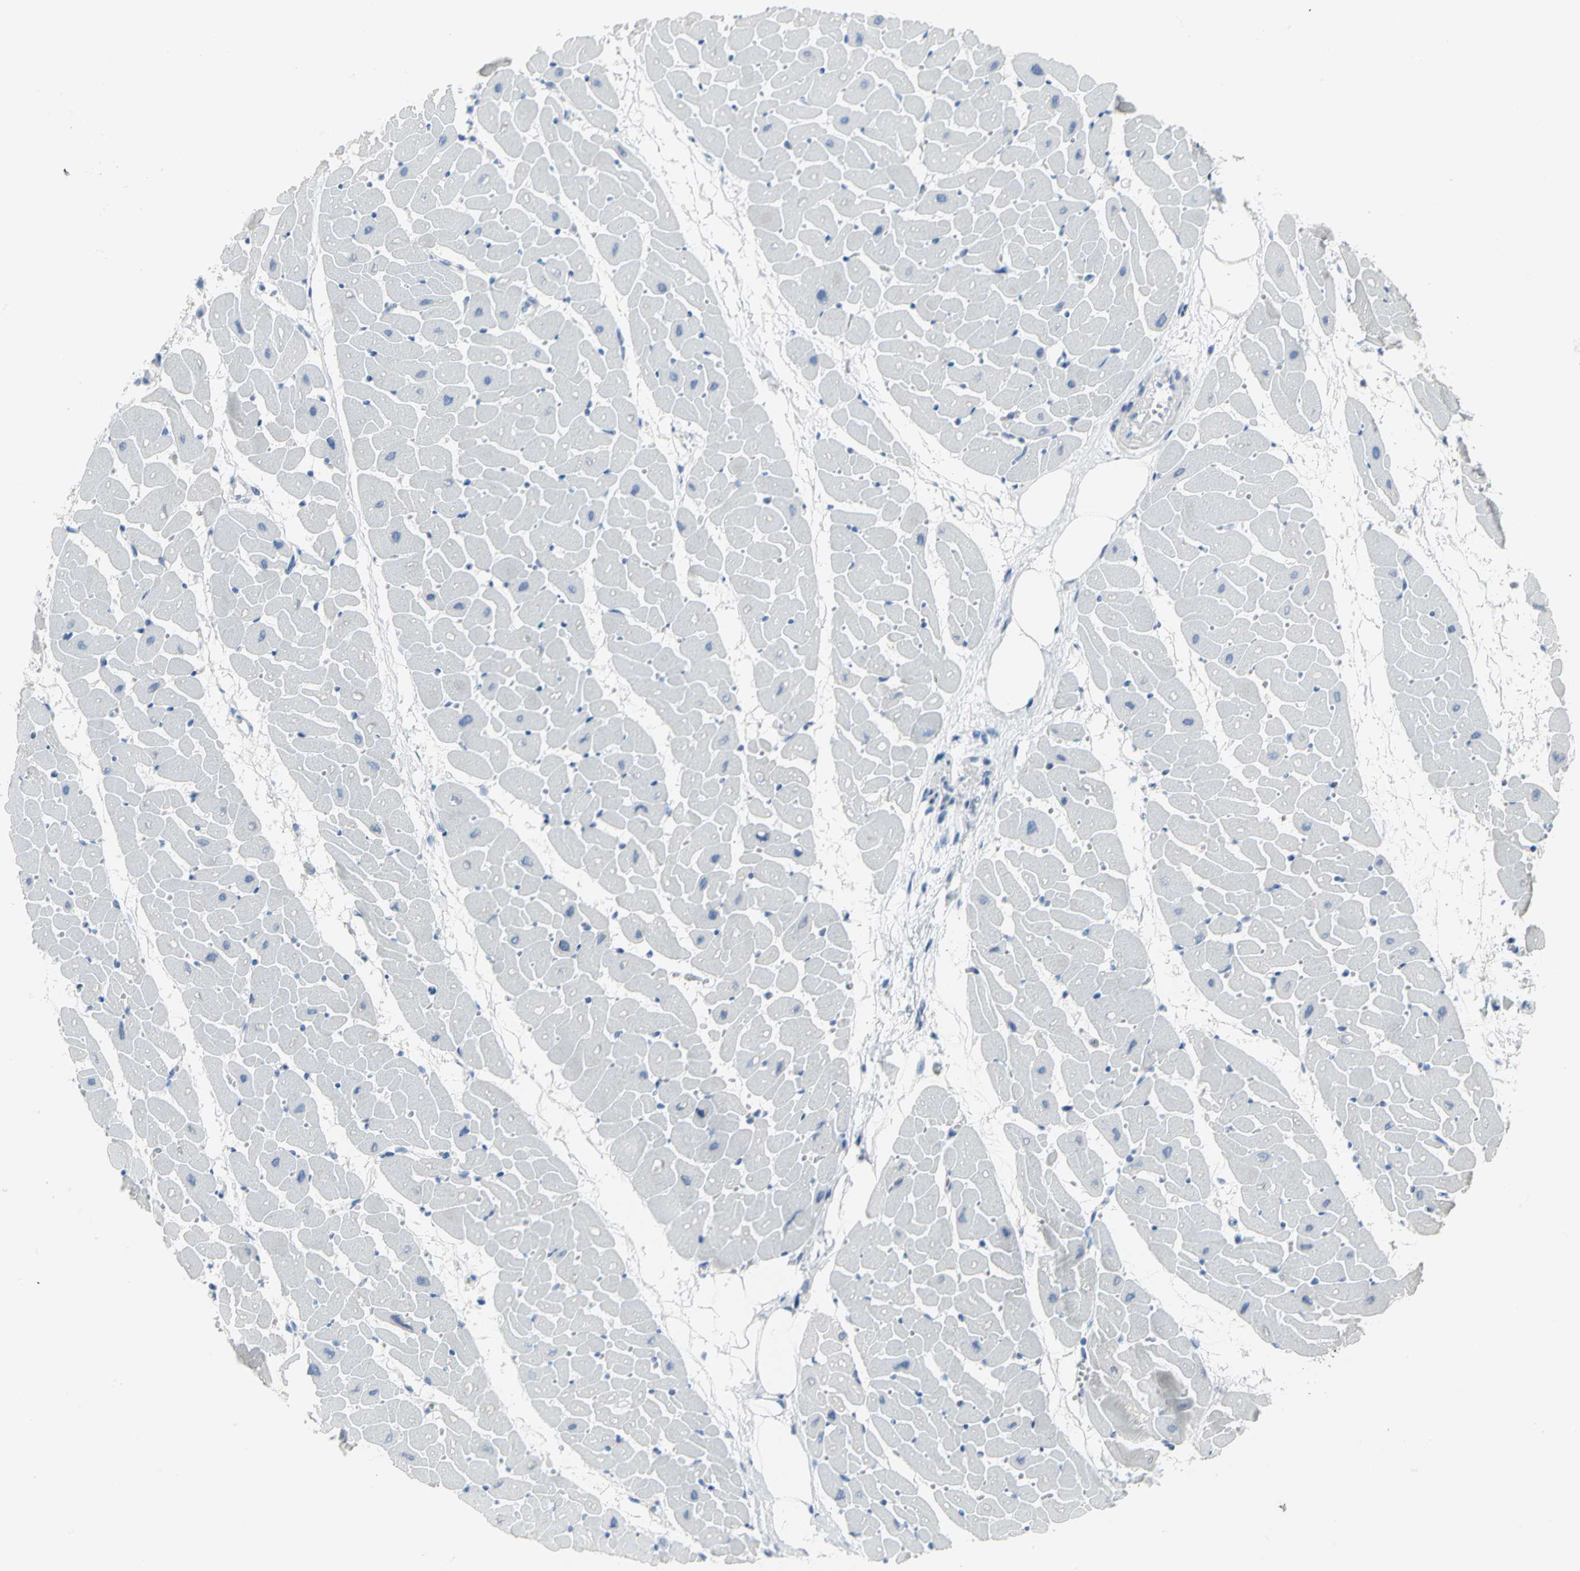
{"staining": {"intensity": "negative", "quantity": "none", "location": "none"}, "tissue": "heart muscle", "cell_type": "Cardiomyocytes", "image_type": "normal", "snomed": [{"axis": "morphology", "description": "Normal tissue, NOS"}, {"axis": "topography", "description": "Heart"}], "caption": "Cardiomyocytes show no significant protein staining in unremarkable heart muscle. (Brightfield microscopy of DAB immunohistochemistry at high magnification).", "gene": "MCM3", "patient": {"sex": "female", "age": 19}}